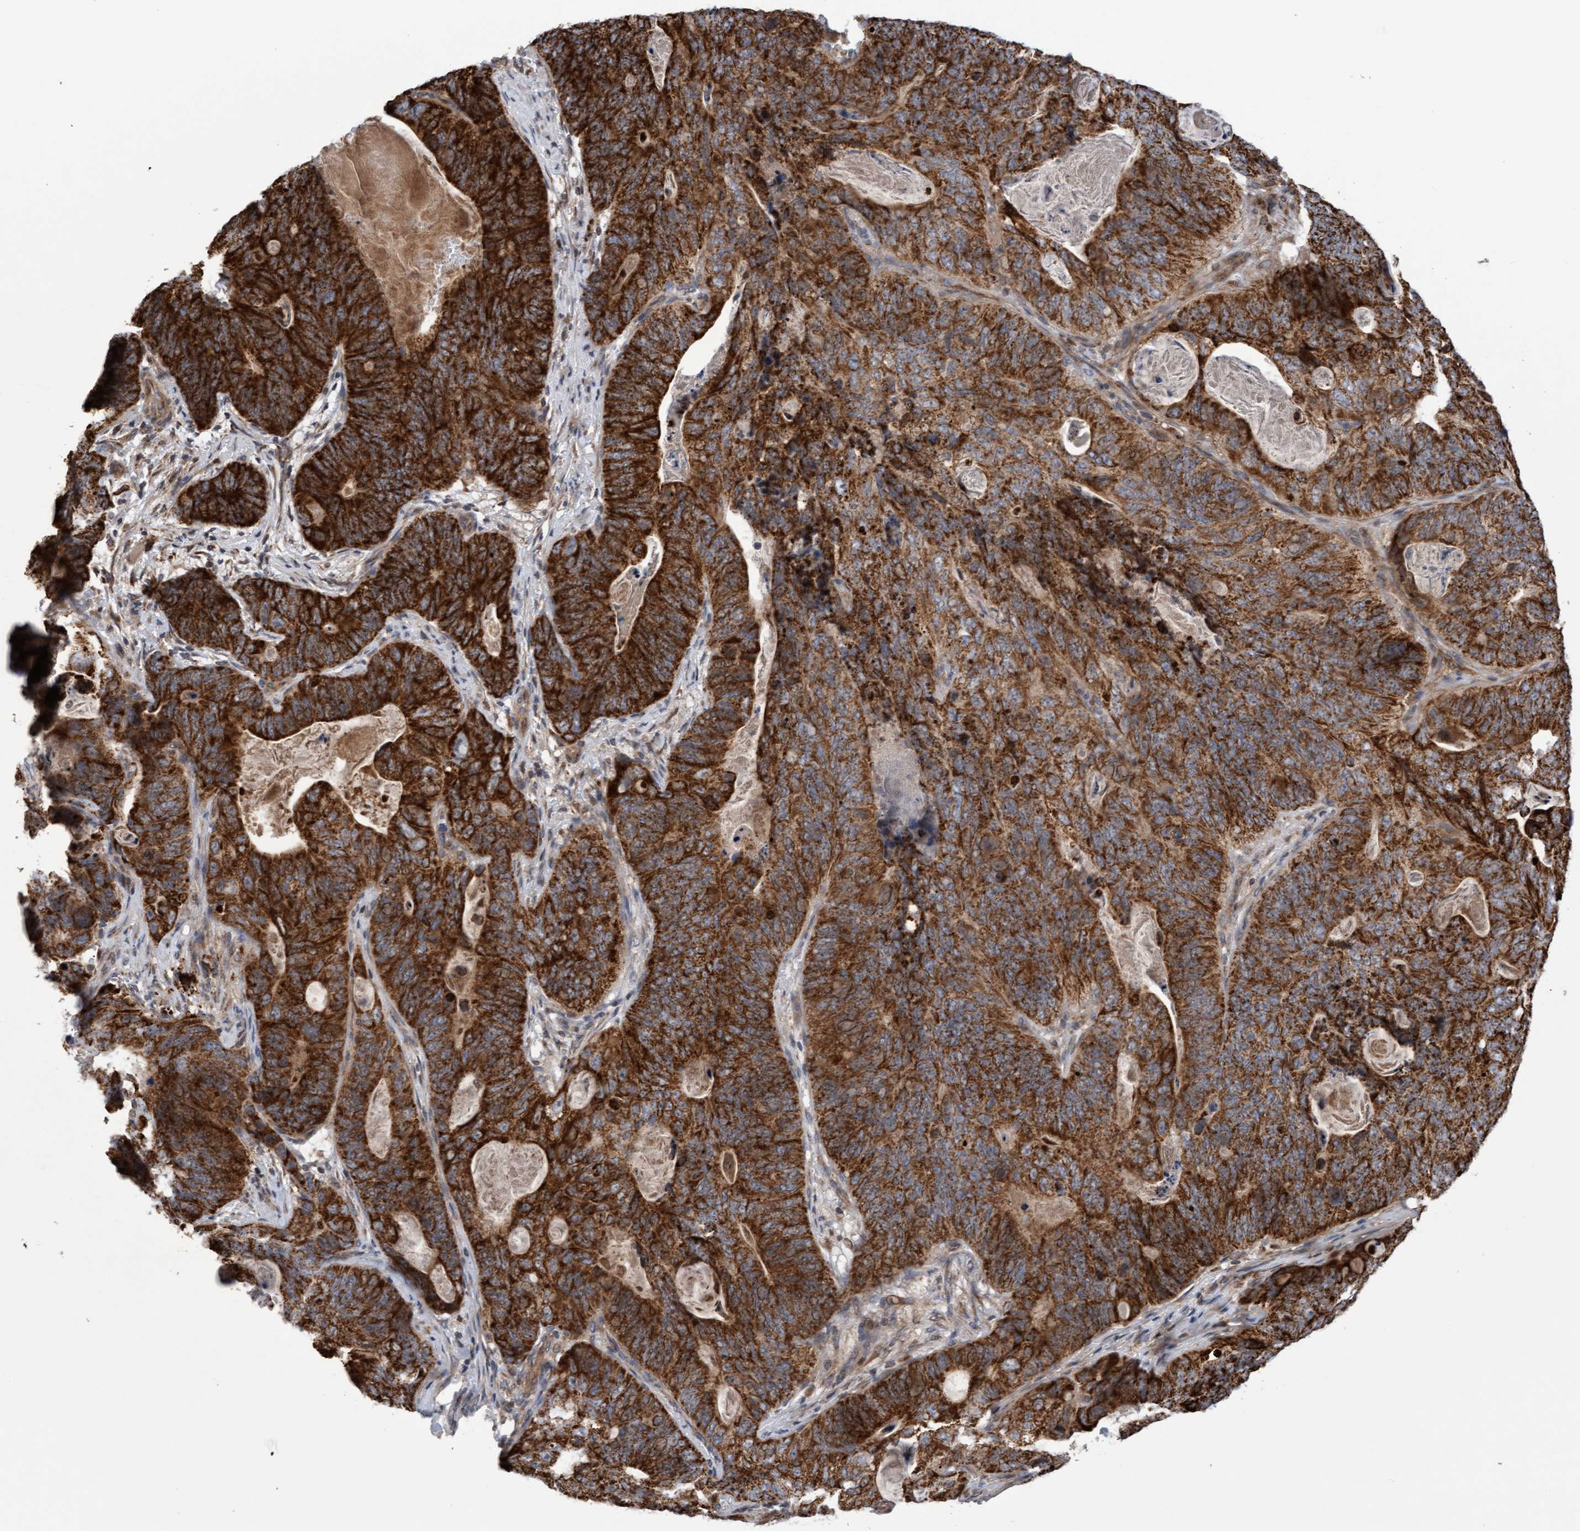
{"staining": {"intensity": "strong", "quantity": ">75%", "location": "cytoplasmic/membranous"}, "tissue": "stomach cancer", "cell_type": "Tumor cells", "image_type": "cancer", "snomed": [{"axis": "morphology", "description": "Normal tissue, NOS"}, {"axis": "morphology", "description": "Adenocarcinoma, NOS"}, {"axis": "topography", "description": "Stomach"}], "caption": "The histopathology image shows immunohistochemical staining of stomach cancer. There is strong cytoplasmic/membranous expression is appreciated in about >75% of tumor cells. The protein of interest is shown in brown color, while the nuclei are stained blue.", "gene": "PECR", "patient": {"sex": "female", "age": 89}}